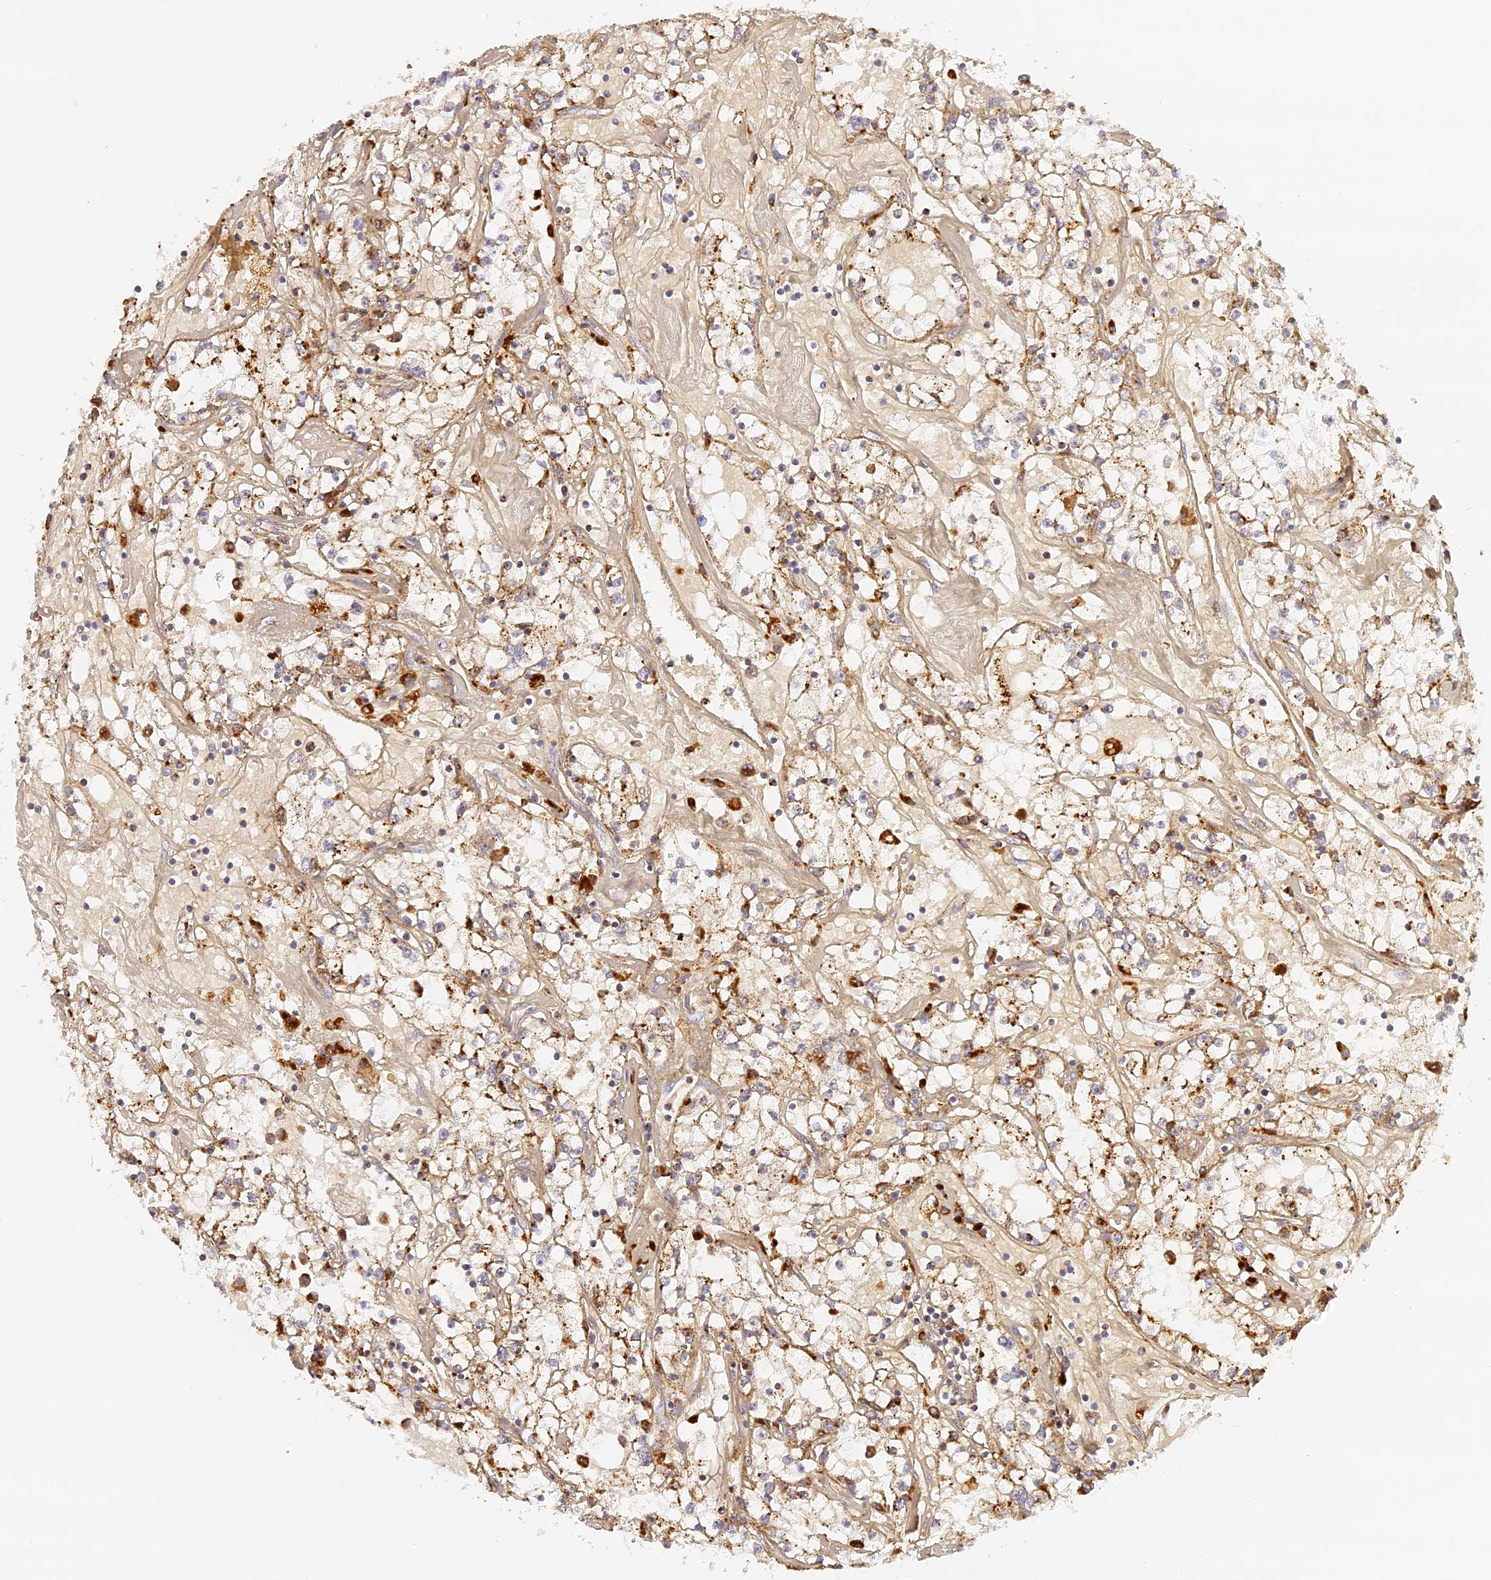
{"staining": {"intensity": "weak", "quantity": ">75%", "location": "cytoplasmic/membranous"}, "tissue": "renal cancer", "cell_type": "Tumor cells", "image_type": "cancer", "snomed": [{"axis": "morphology", "description": "Adenocarcinoma, NOS"}, {"axis": "topography", "description": "Kidney"}], "caption": "Renal cancer (adenocarcinoma) was stained to show a protein in brown. There is low levels of weak cytoplasmic/membranous staining in about >75% of tumor cells.", "gene": "LAMP2", "patient": {"sex": "male", "age": 56}}